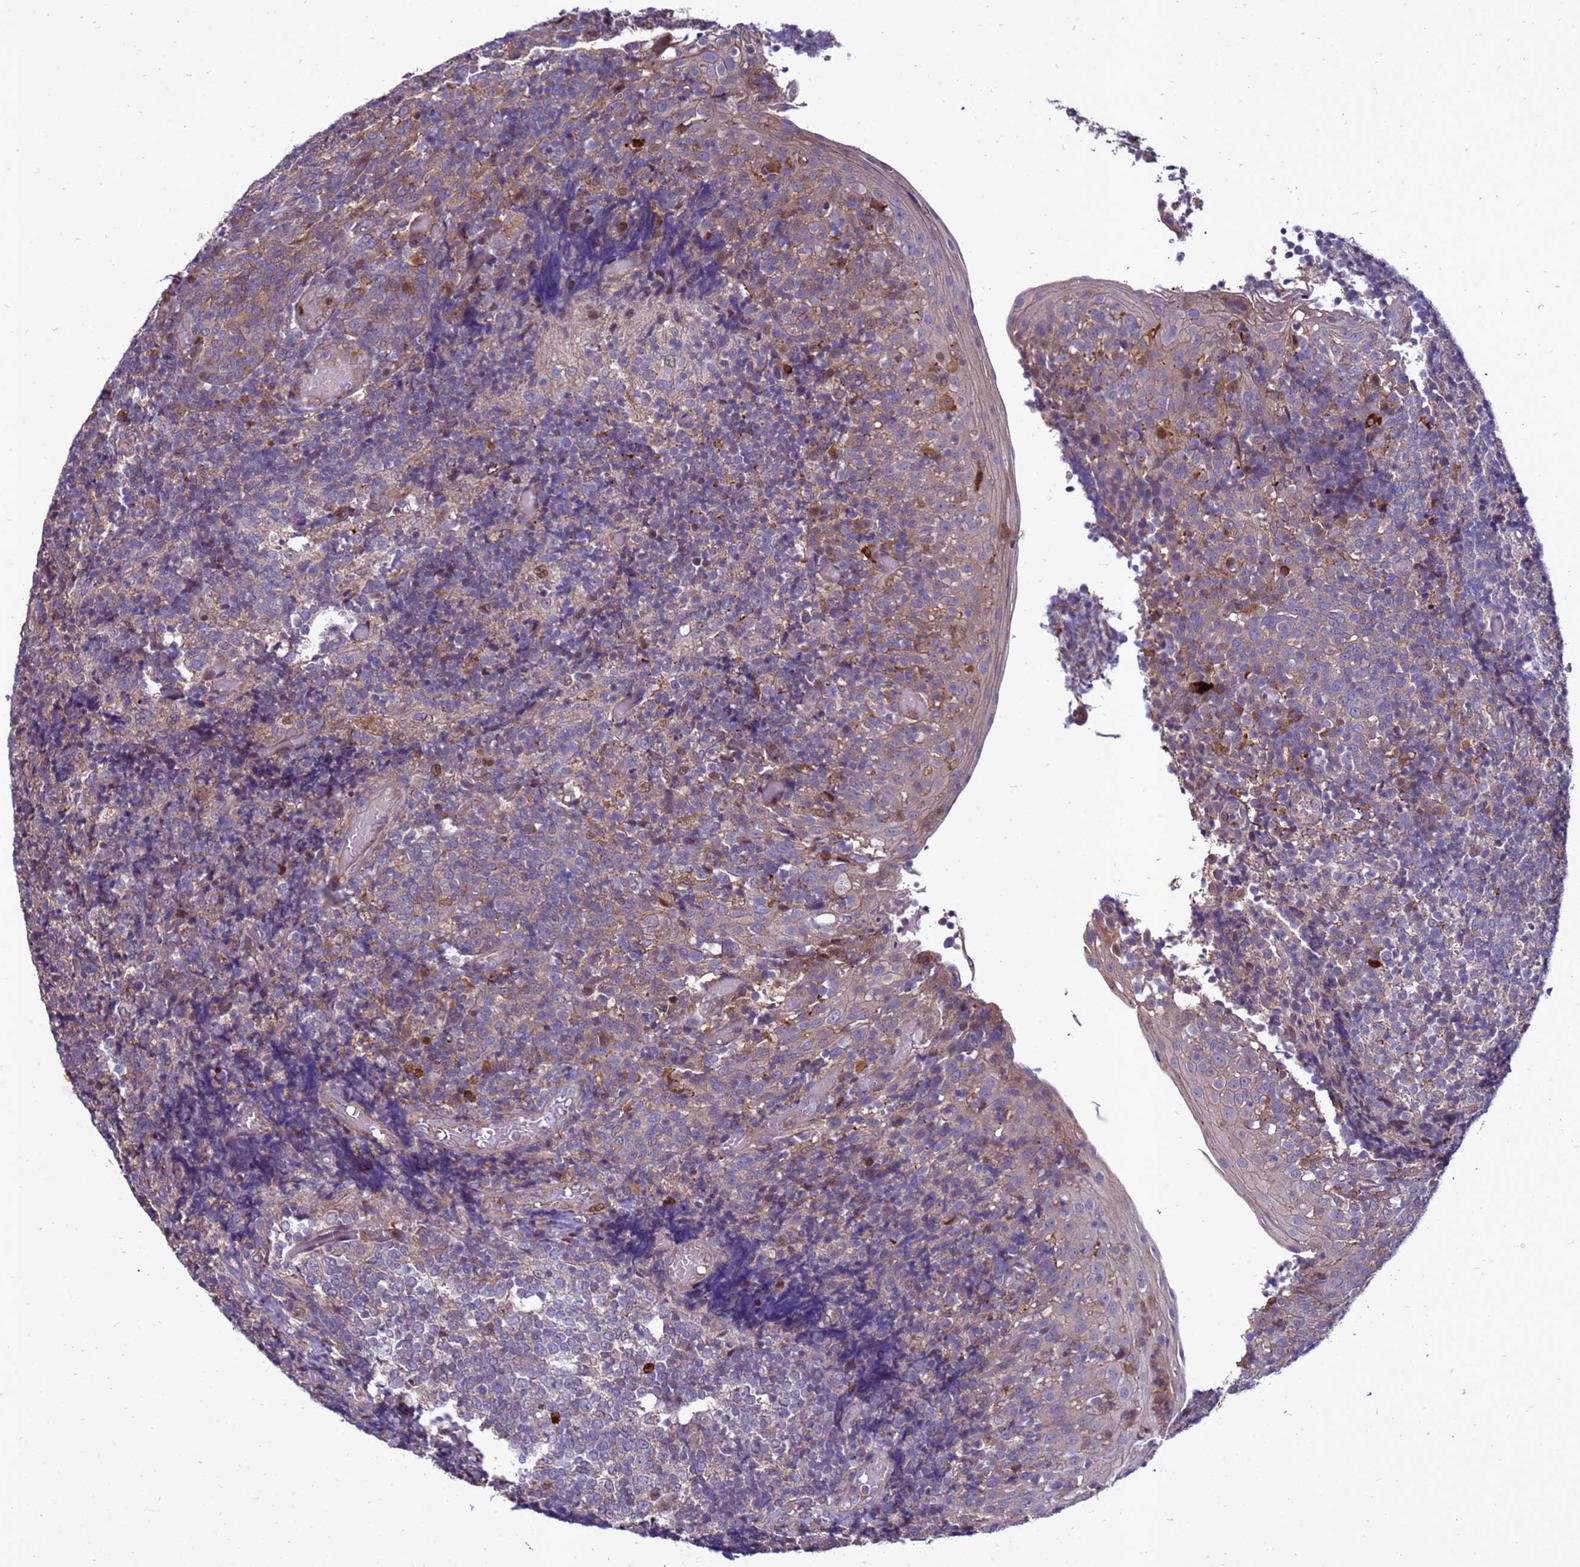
{"staining": {"intensity": "negative", "quantity": "none", "location": "none"}, "tissue": "tonsil", "cell_type": "Germinal center cells", "image_type": "normal", "snomed": [{"axis": "morphology", "description": "Normal tissue, NOS"}, {"axis": "topography", "description": "Tonsil"}], "caption": "Immunohistochemical staining of benign tonsil exhibits no significant staining in germinal center cells. The staining is performed using DAB brown chromogen with nuclei counter-stained in using hematoxylin.", "gene": "RNF215", "patient": {"sex": "female", "age": 19}}